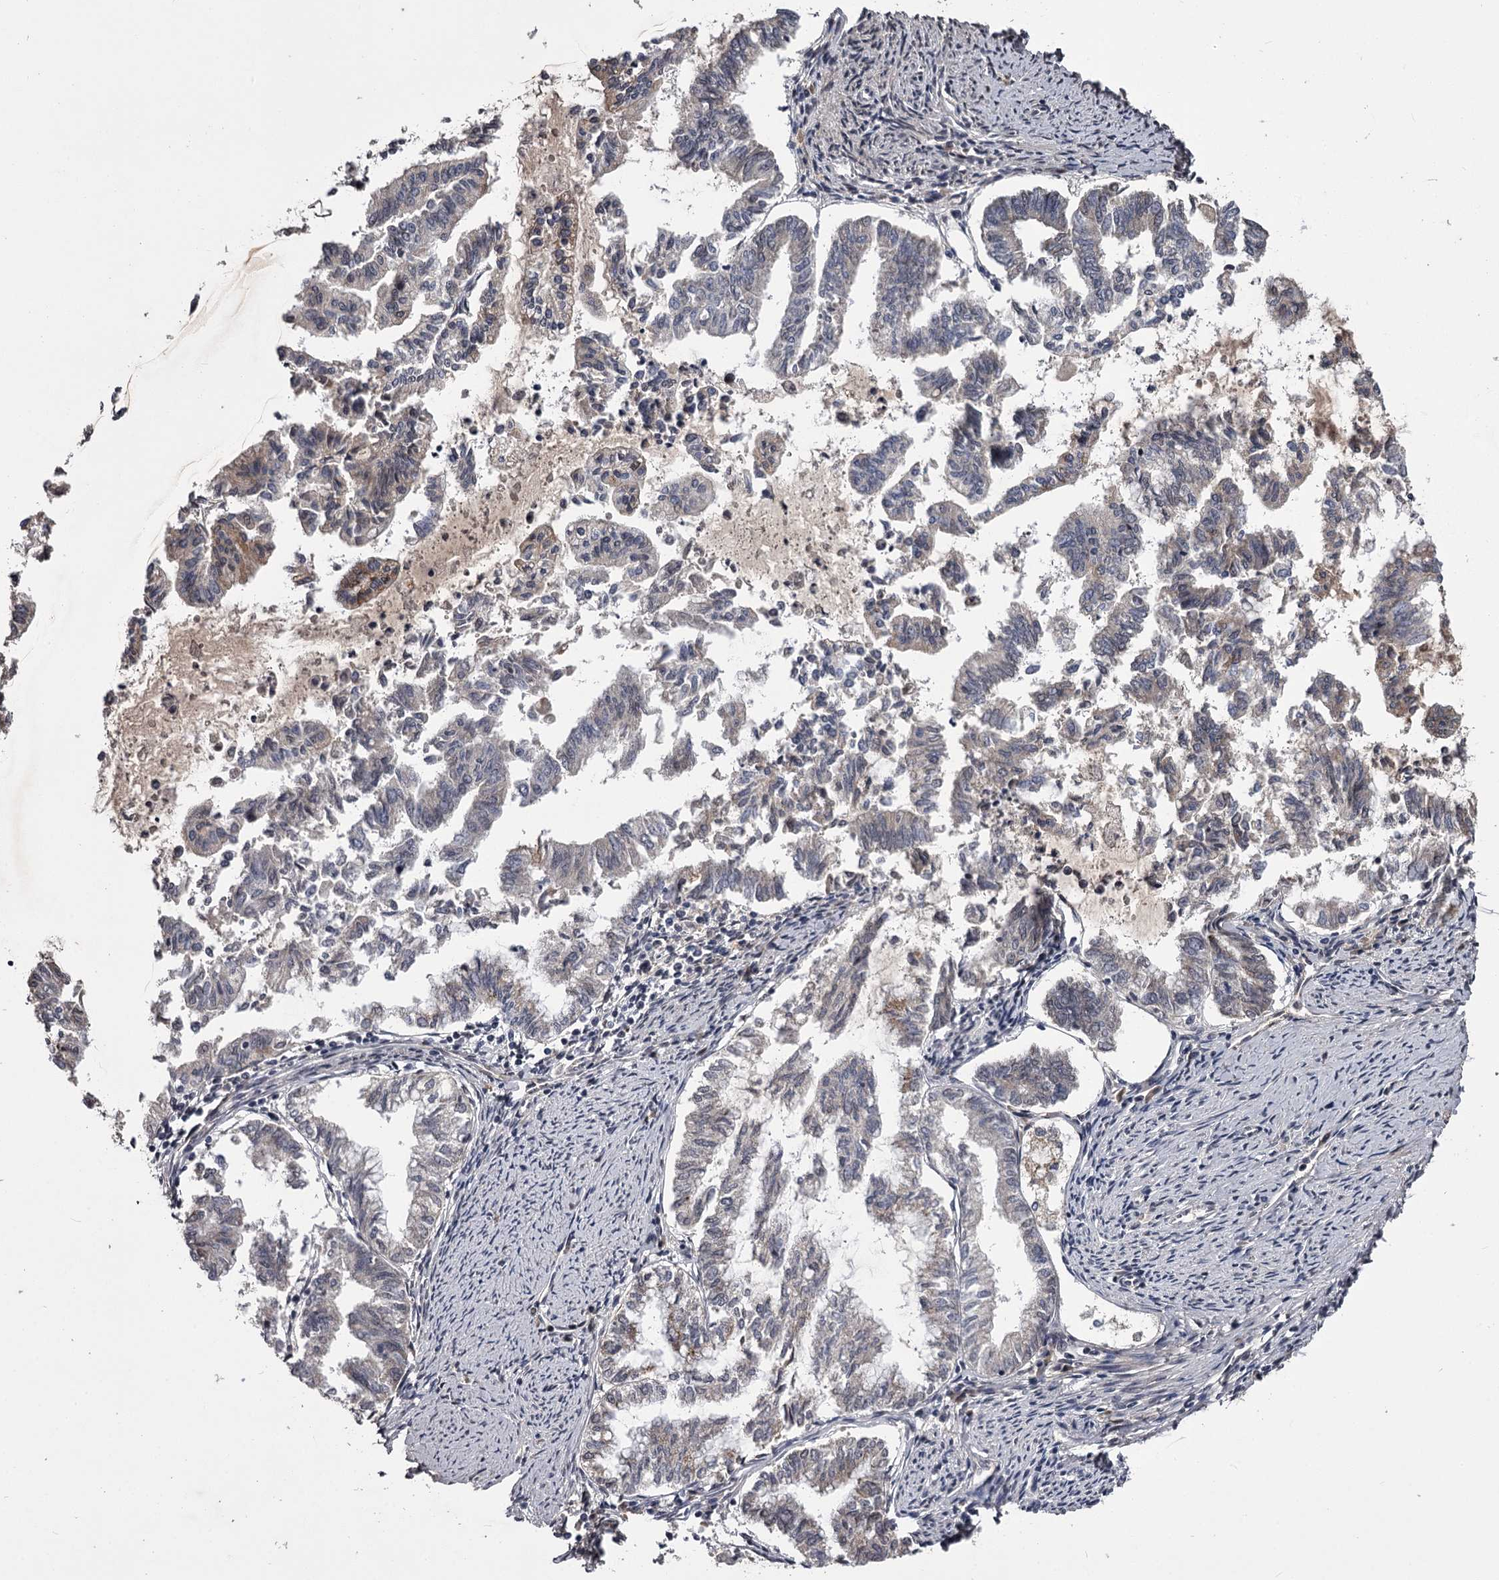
{"staining": {"intensity": "negative", "quantity": "none", "location": "none"}, "tissue": "endometrial cancer", "cell_type": "Tumor cells", "image_type": "cancer", "snomed": [{"axis": "morphology", "description": "Adenocarcinoma, NOS"}, {"axis": "topography", "description": "Endometrium"}], "caption": "DAB (3,3'-diaminobenzidine) immunohistochemical staining of human endometrial cancer shows no significant expression in tumor cells.", "gene": "RNF44", "patient": {"sex": "female", "age": 79}}